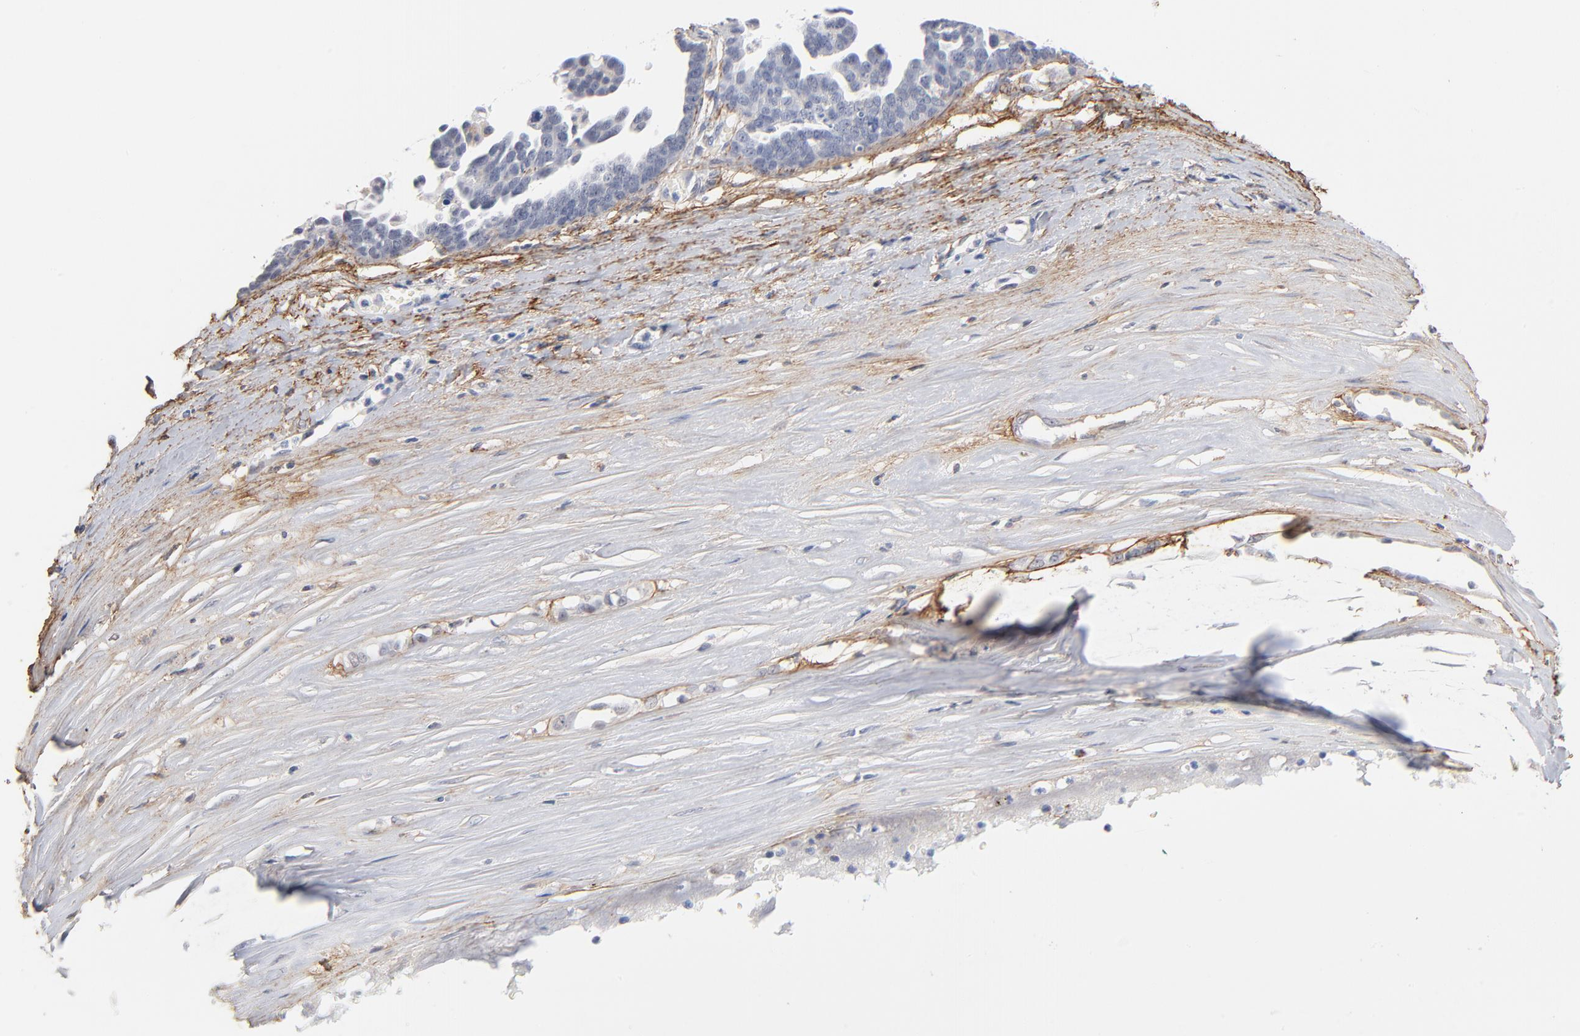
{"staining": {"intensity": "negative", "quantity": "none", "location": "none"}, "tissue": "ovarian cancer", "cell_type": "Tumor cells", "image_type": "cancer", "snomed": [{"axis": "morphology", "description": "Cystadenocarcinoma, serous, NOS"}, {"axis": "topography", "description": "Ovary"}], "caption": "Ovarian cancer (serous cystadenocarcinoma) stained for a protein using immunohistochemistry shows no expression tumor cells.", "gene": "LTBP2", "patient": {"sex": "female", "age": 54}}